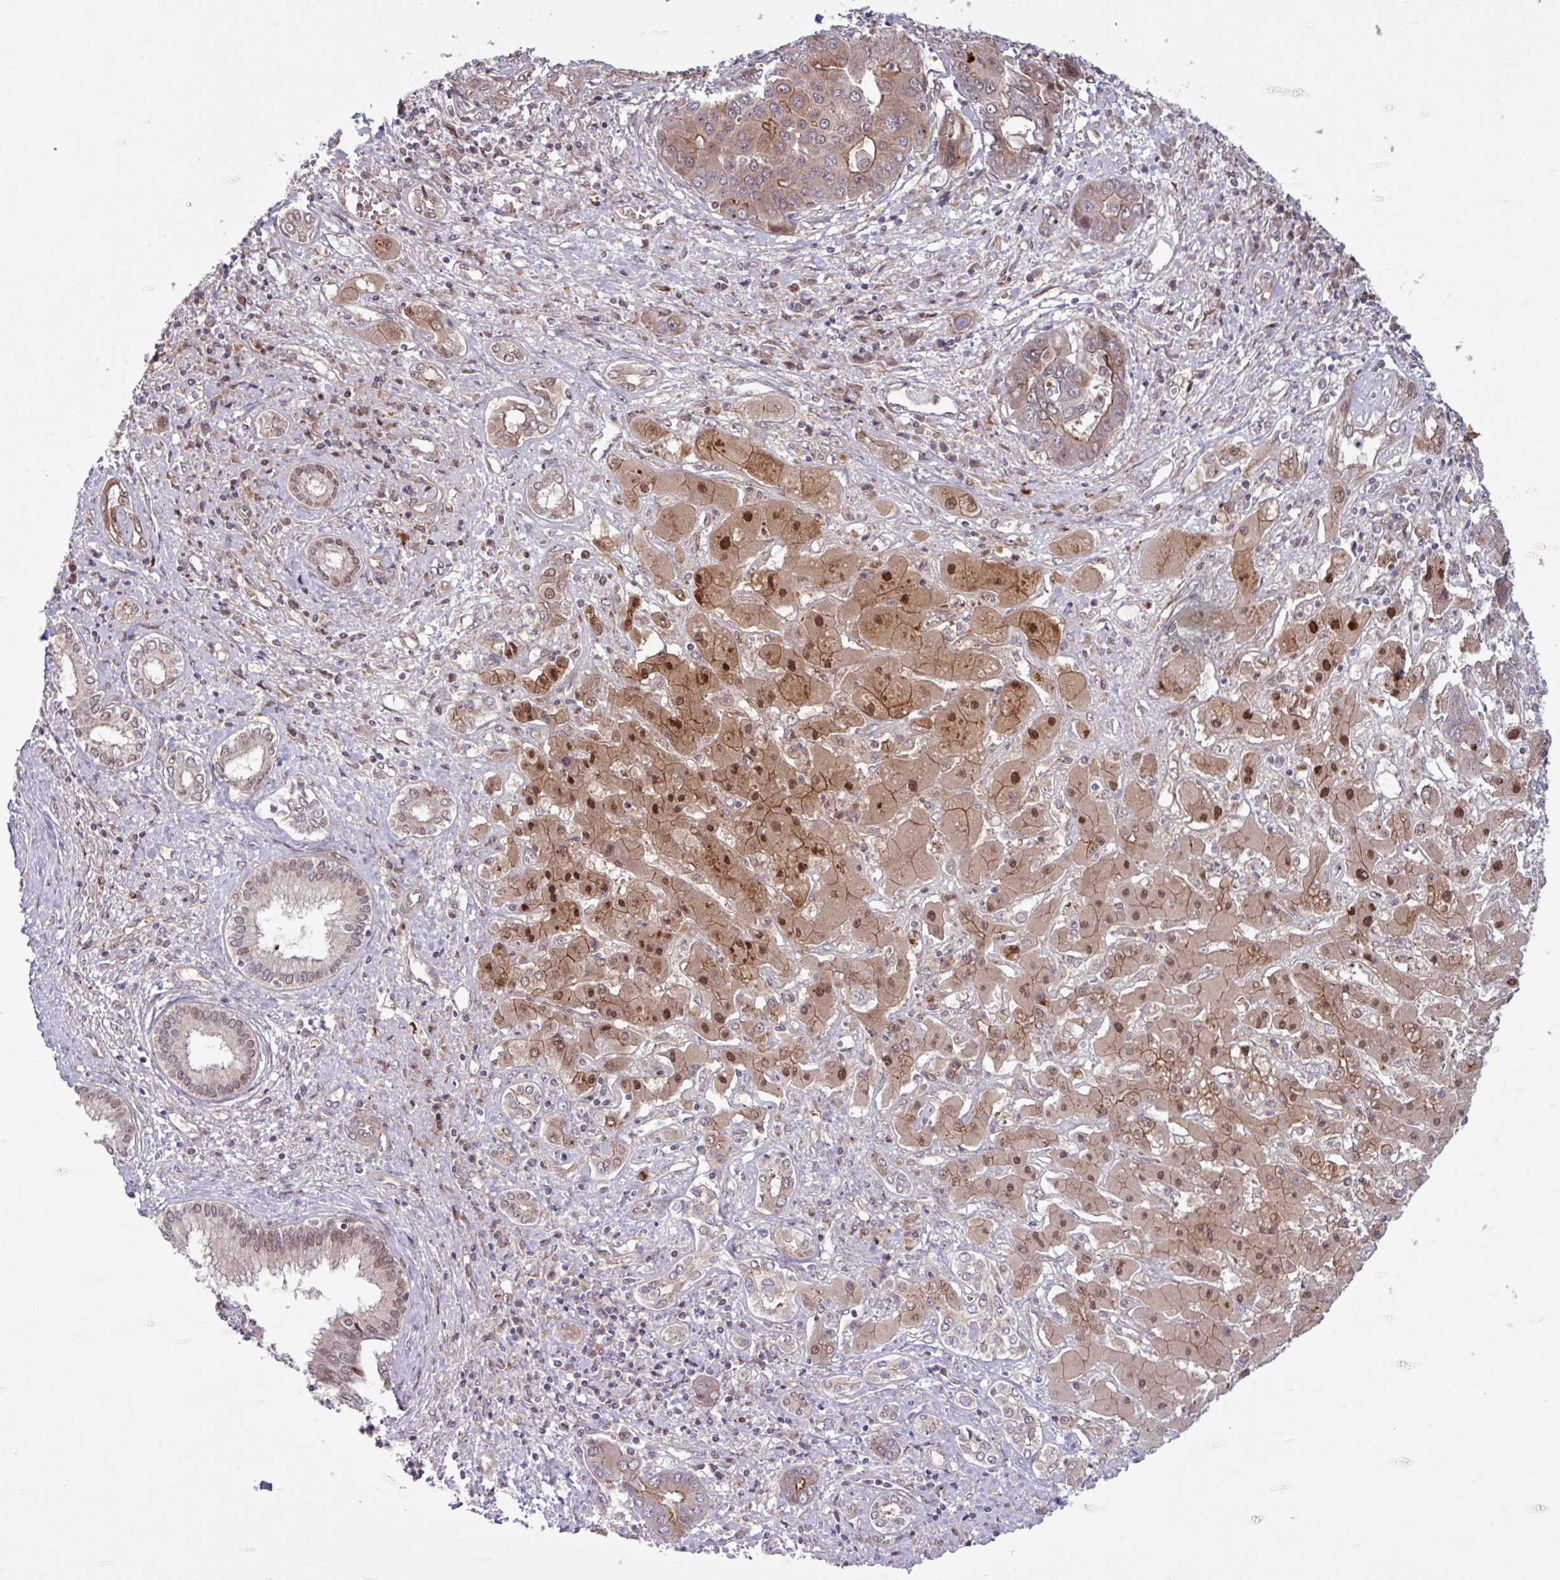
{"staining": {"intensity": "moderate", "quantity": "<25%", "location": "cytoplasmic/membranous"}, "tissue": "liver cancer", "cell_type": "Tumor cells", "image_type": "cancer", "snomed": [{"axis": "morphology", "description": "Cholangiocarcinoma"}, {"axis": "topography", "description": "Liver"}], "caption": "Liver cholangiocarcinoma was stained to show a protein in brown. There is low levels of moderate cytoplasmic/membranous positivity in about <25% of tumor cells.", "gene": "PDPR", "patient": {"sex": "male", "age": 67}}